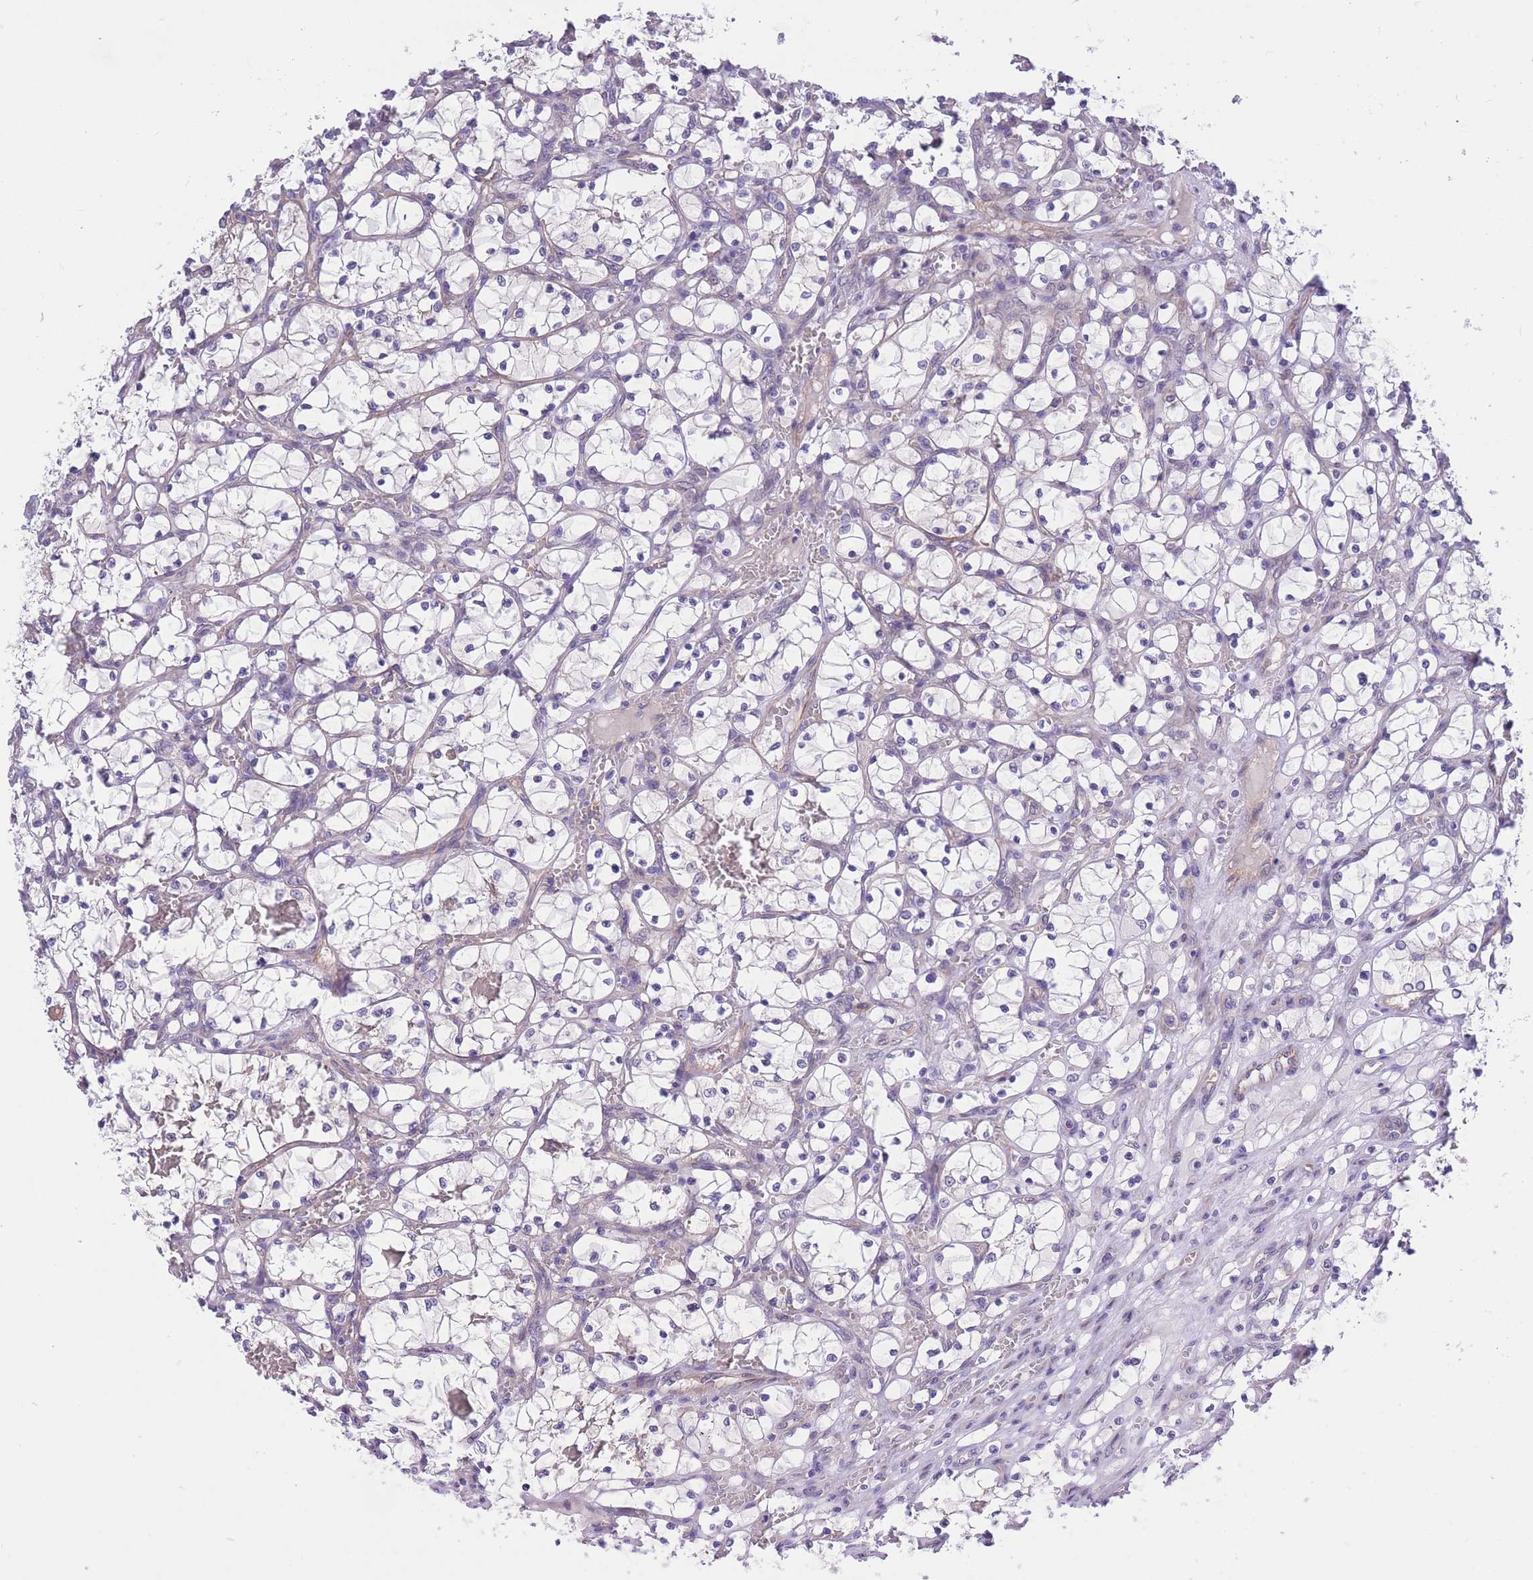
{"staining": {"intensity": "negative", "quantity": "none", "location": "none"}, "tissue": "renal cancer", "cell_type": "Tumor cells", "image_type": "cancer", "snomed": [{"axis": "morphology", "description": "Adenocarcinoma, NOS"}, {"axis": "topography", "description": "Kidney"}], "caption": "This image is of renal cancer (adenocarcinoma) stained with immunohistochemistry (IHC) to label a protein in brown with the nuclei are counter-stained blue. There is no staining in tumor cells. The staining was performed using DAB (3,3'-diaminobenzidine) to visualize the protein expression in brown, while the nuclei were stained in blue with hematoxylin (Magnification: 20x).", "gene": "WWOX", "patient": {"sex": "female", "age": 69}}